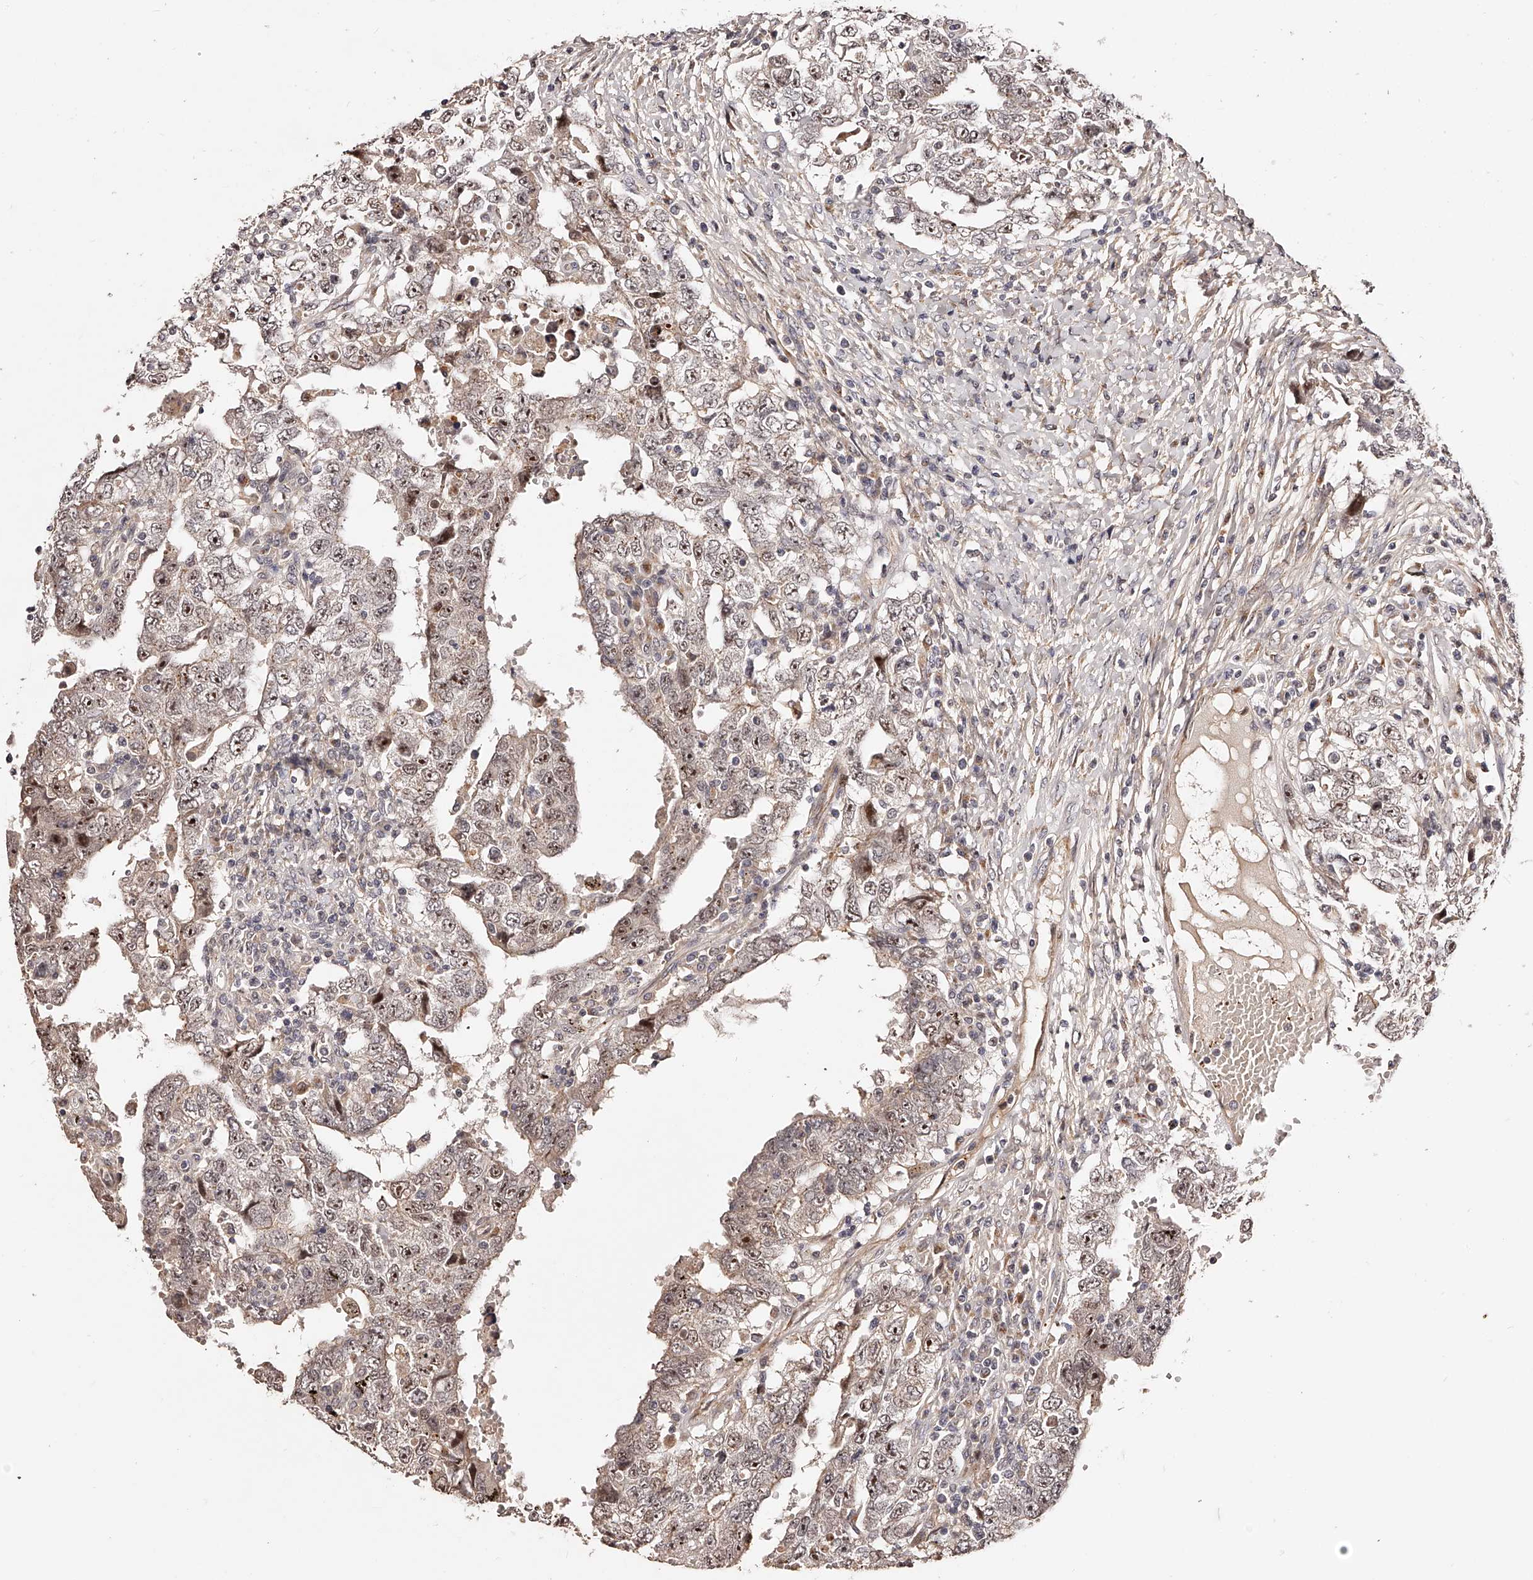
{"staining": {"intensity": "moderate", "quantity": ">75%", "location": "nuclear"}, "tissue": "testis cancer", "cell_type": "Tumor cells", "image_type": "cancer", "snomed": [{"axis": "morphology", "description": "Carcinoma, Embryonal, NOS"}, {"axis": "topography", "description": "Testis"}], "caption": "Tumor cells display medium levels of moderate nuclear staining in approximately >75% of cells in testis cancer.", "gene": "ZNF502", "patient": {"sex": "male", "age": 26}}